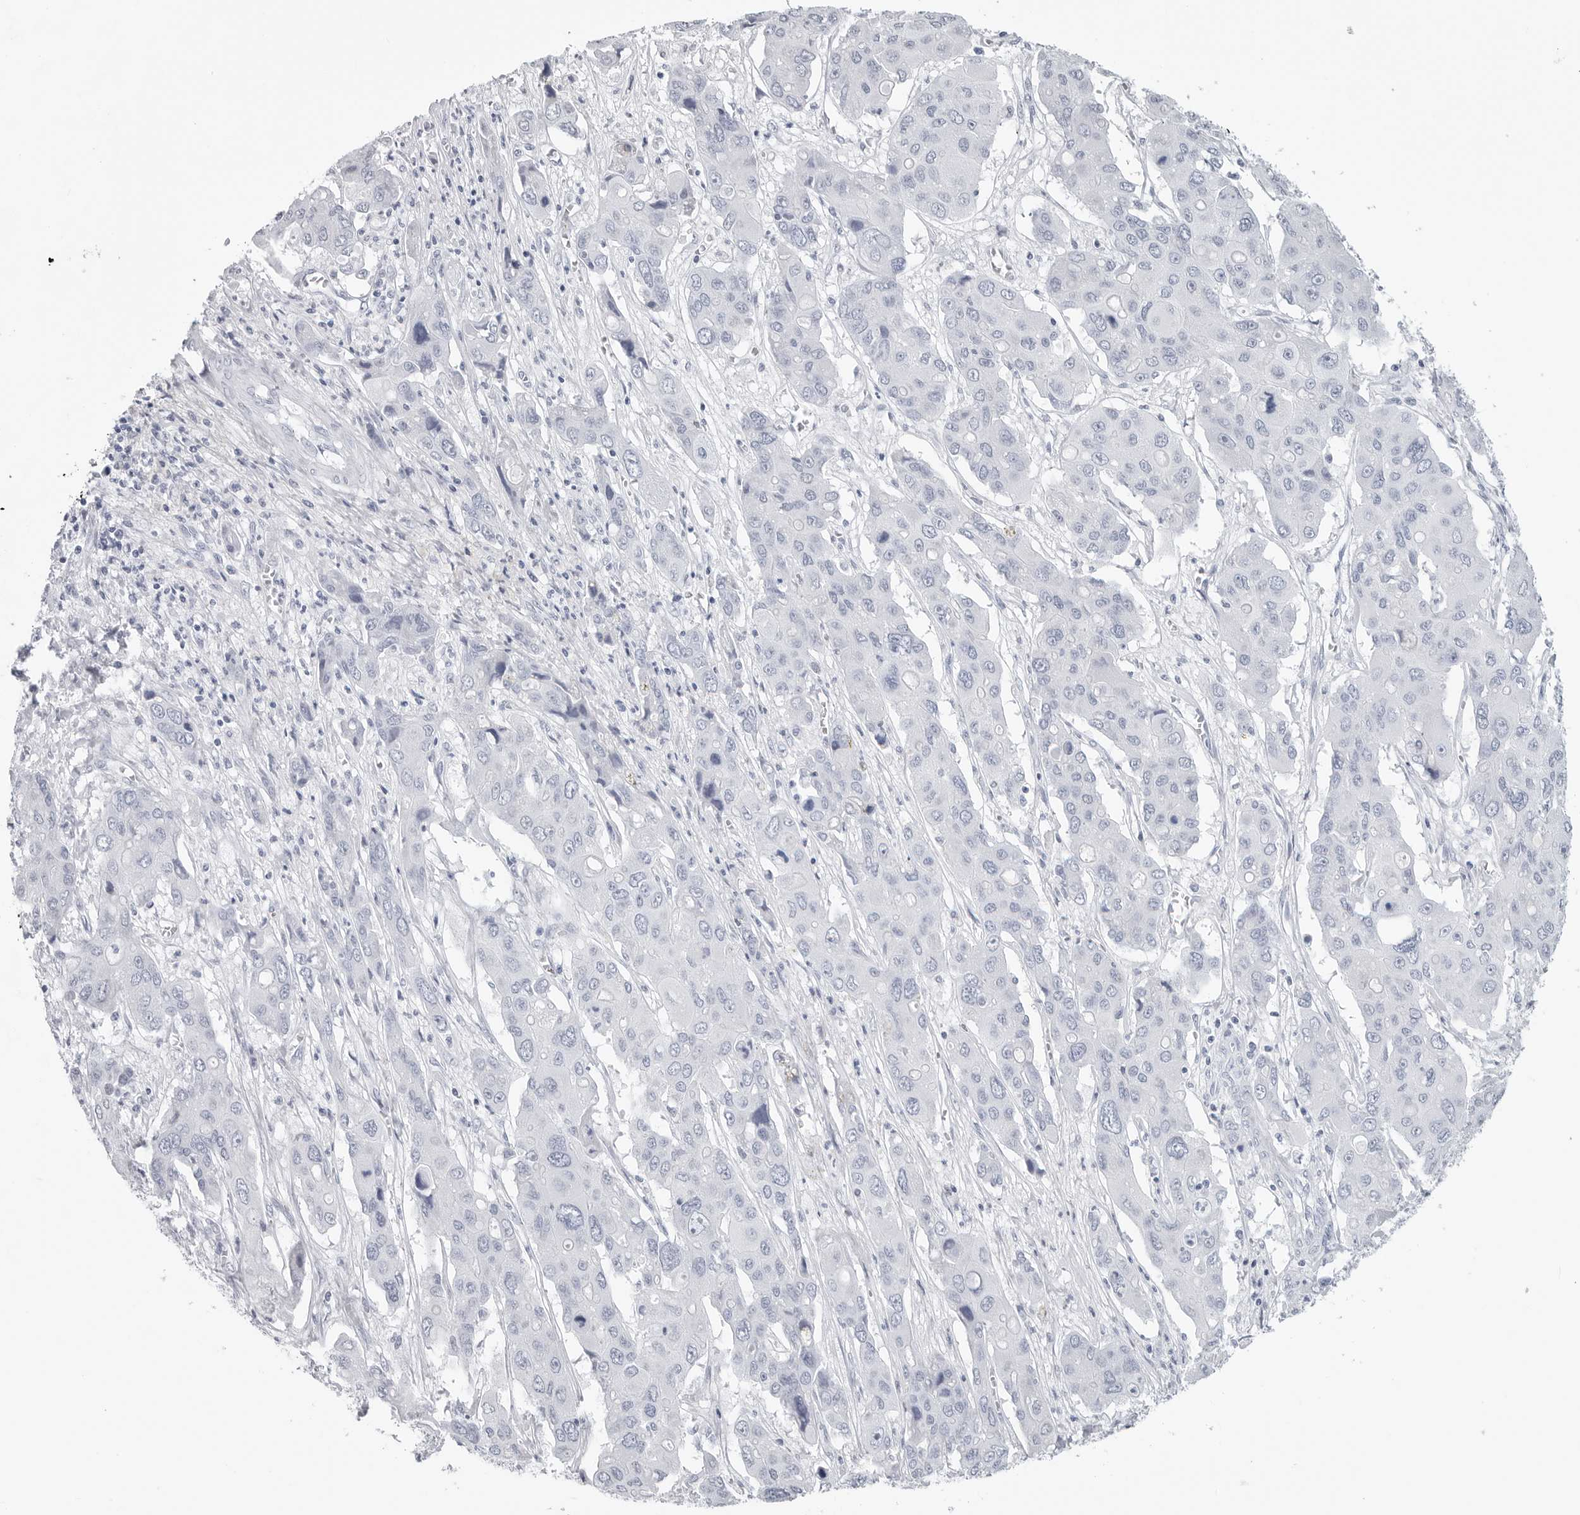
{"staining": {"intensity": "negative", "quantity": "none", "location": "none"}, "tissue": "liver cancer", "cell_type": "Tumor cells", "image_type": "cancer", "snomed": [{"axis": "morphology", "description": "Cholangiocarcinoma"}, {"axis": "topography", "description": "Liver"}], "caption": "This is a image of immunohistochemistry staining of liver cancer (cholangiocarcinoma), which shows no expression in tumor cells. The staining is performed using DAB brown chromogen with nuclei counter-stained in using hematoxylin.", "gene": "CSH1", "patient": {"sex": "male", "age": 67}}